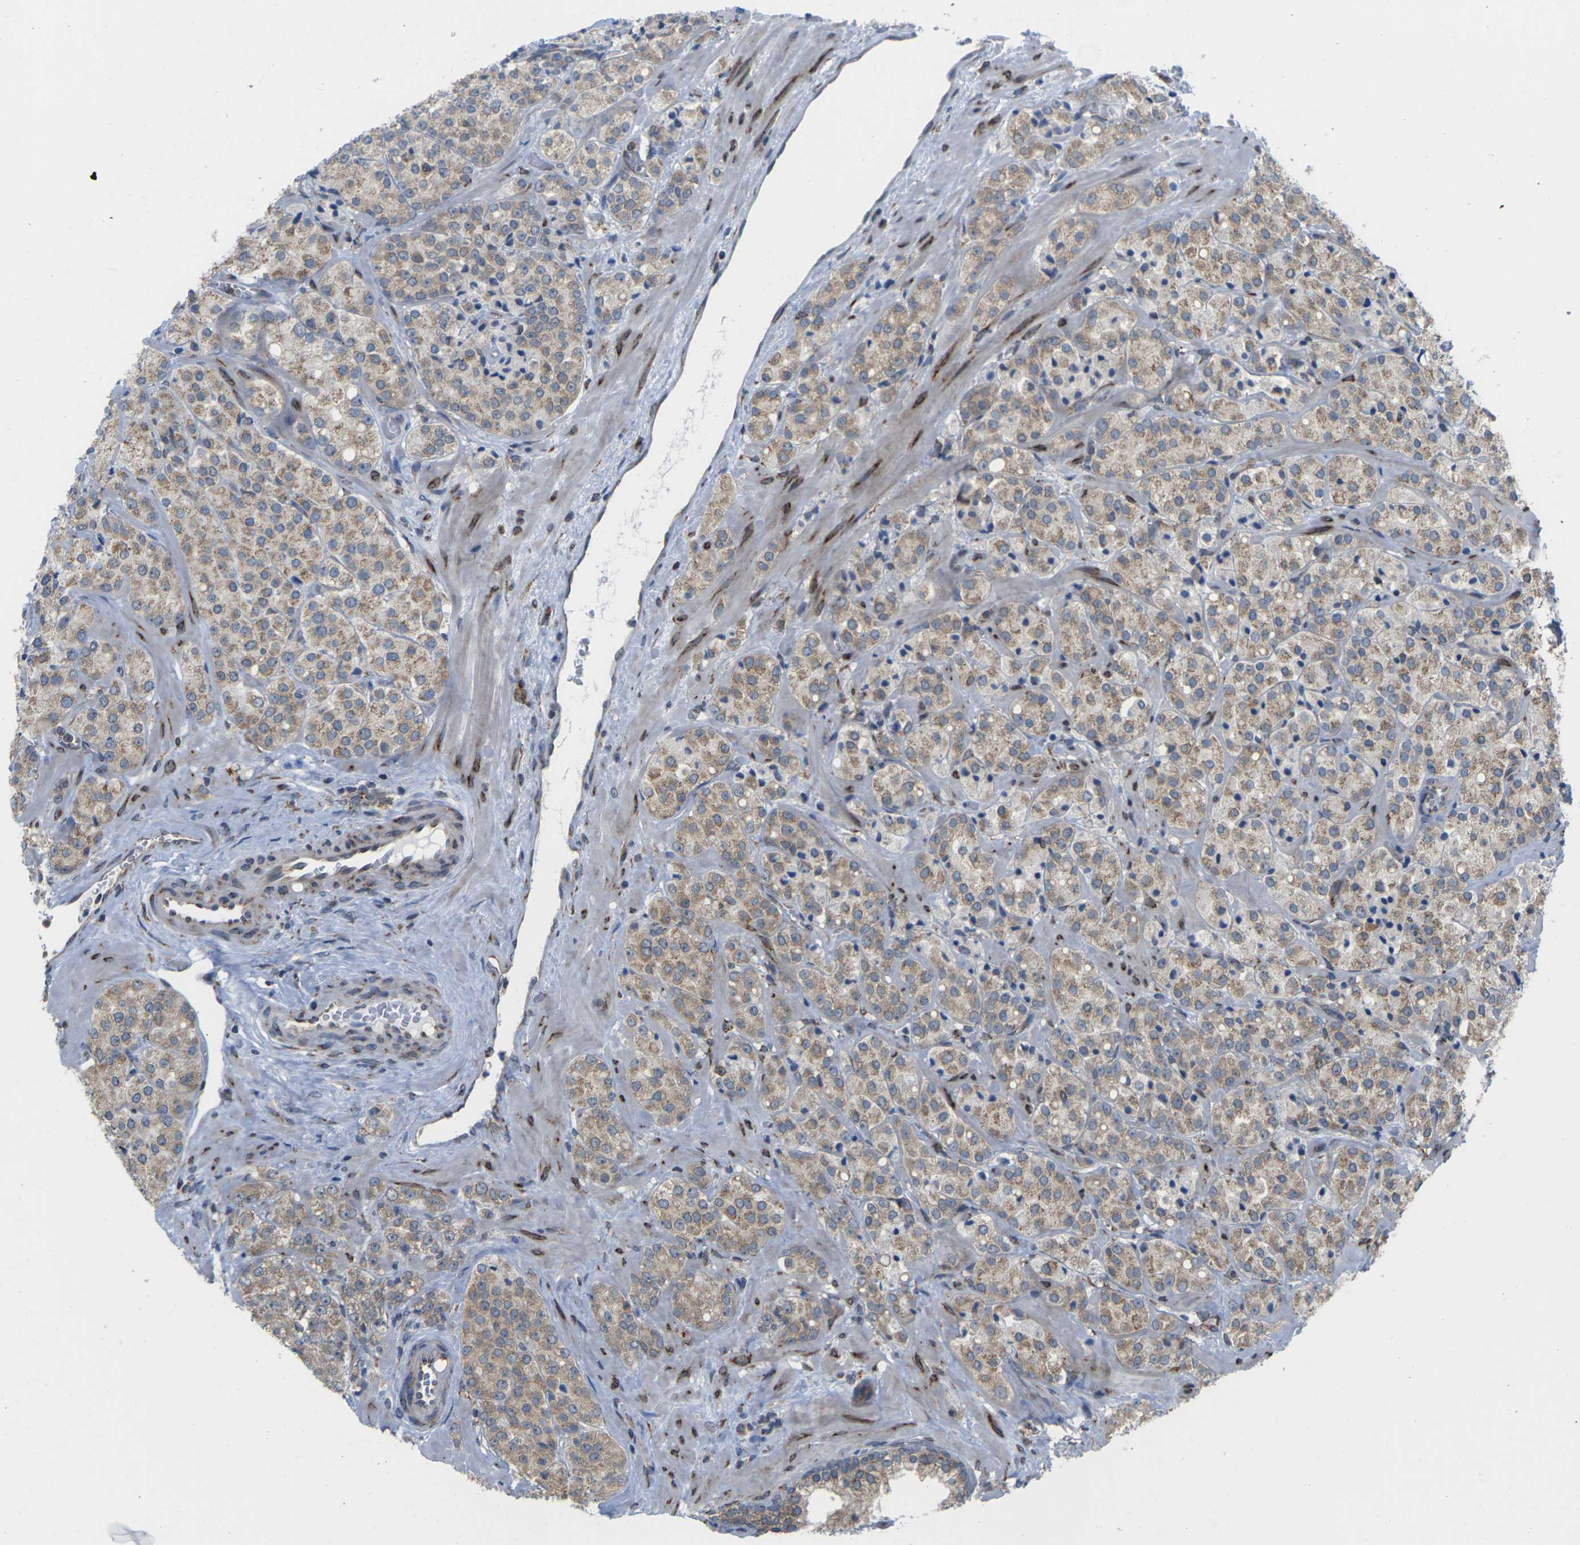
{"staining": {"intensity": "weak", "quantity": ">75%", "location": "cytoplasmic/membranous"}, "tissue": "prostate cancer", "cell_type": "Tumor cells", "image_type": "cancer", "snomed": [{"axis": "morphology", "description": "Adenocarcinoma, High grade"}, {"axis": "topography", "description": "Prostate"}], "caption": "DAB (3,3'-diaminobenzidine) immunohistochemical staining of prostate cancer (adenocarcinoma (high-grade)) displays weak cytoplasmic/membranous protein expression in approximately >75% of tumor cells. (brown staining indicates protein expression, while blue staining denotes nuclei).", "gene": "PDZK1IP1", "patient": {"sex": "male", "age": 64}}